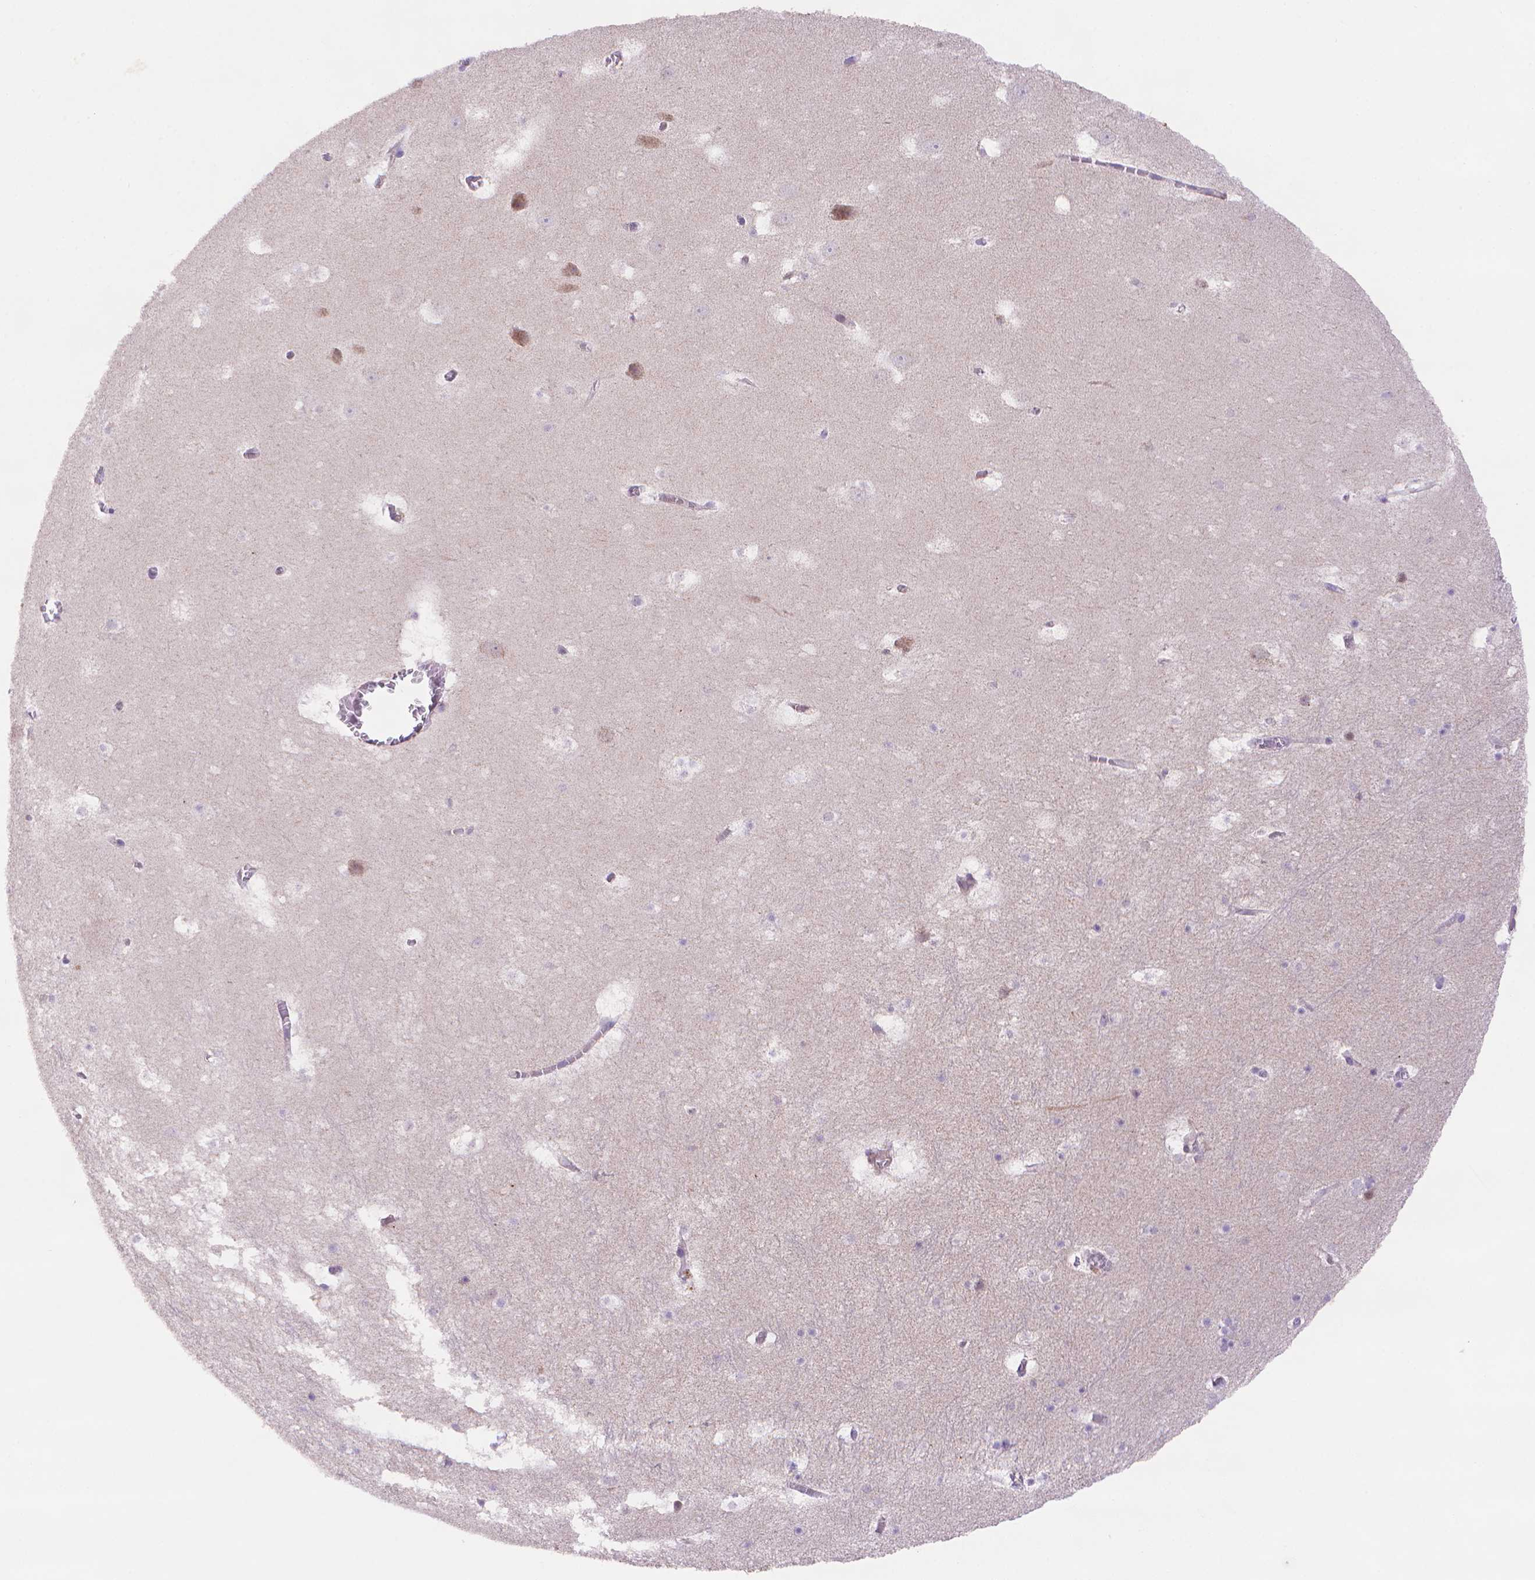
{"staining": {"intensity": "negative", "quantity": "none", "location": "none"}, "tissue": "hippocampus", "cell_type": "Glial cells", "image_type": "normal", "snomed": [{"axis": "morphology", "description": "Normal tissue, NOS"}, {"axis": "topography", "description": "Hippocampus"}], "caption": "Immunohistochemistry of benign human hippocampus exhibits no expression in glial cells.", "gene": "CYYR1", "patient": {"sex": "male", "age": 45}}